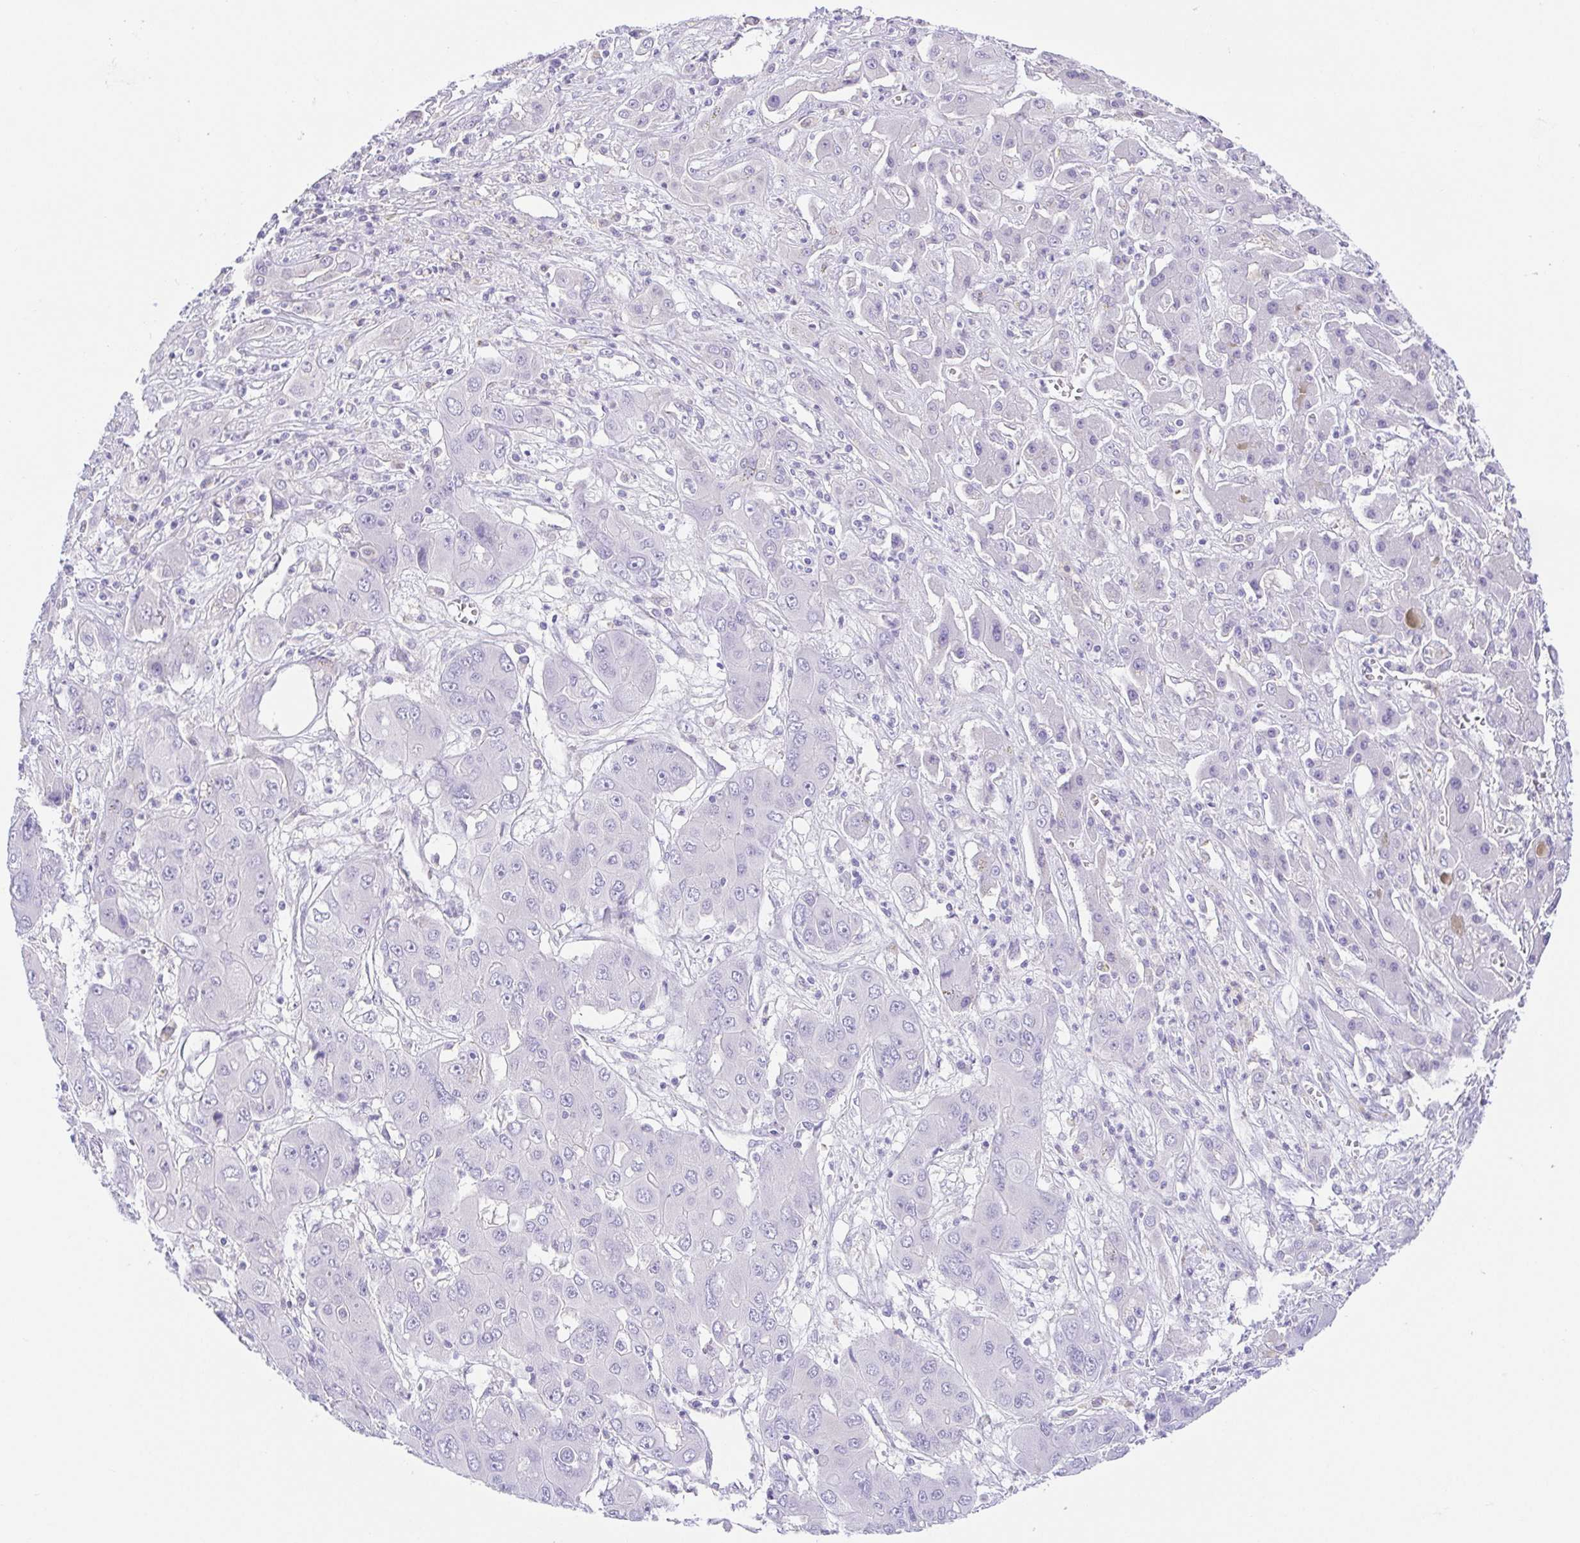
{"staining": {"intensity": "negative", "quantity": "none", "location": "none"}, "tissue": "liver cancer", "cell_type": "Tumor cells", "image_type": "cancer", "snomed": [{"axis": "morphology", "description": "Cholangiocarcinoma"}, {"axis": "topography", "description": "Liver"}], "caption": "DAB immunohistochemical staining of liver cancer (cholangiocarcinoma) shows no significant positivity in tumor cells.", "gene": "KRTDAP", "patient": {"sex": "male", "age": 67}}